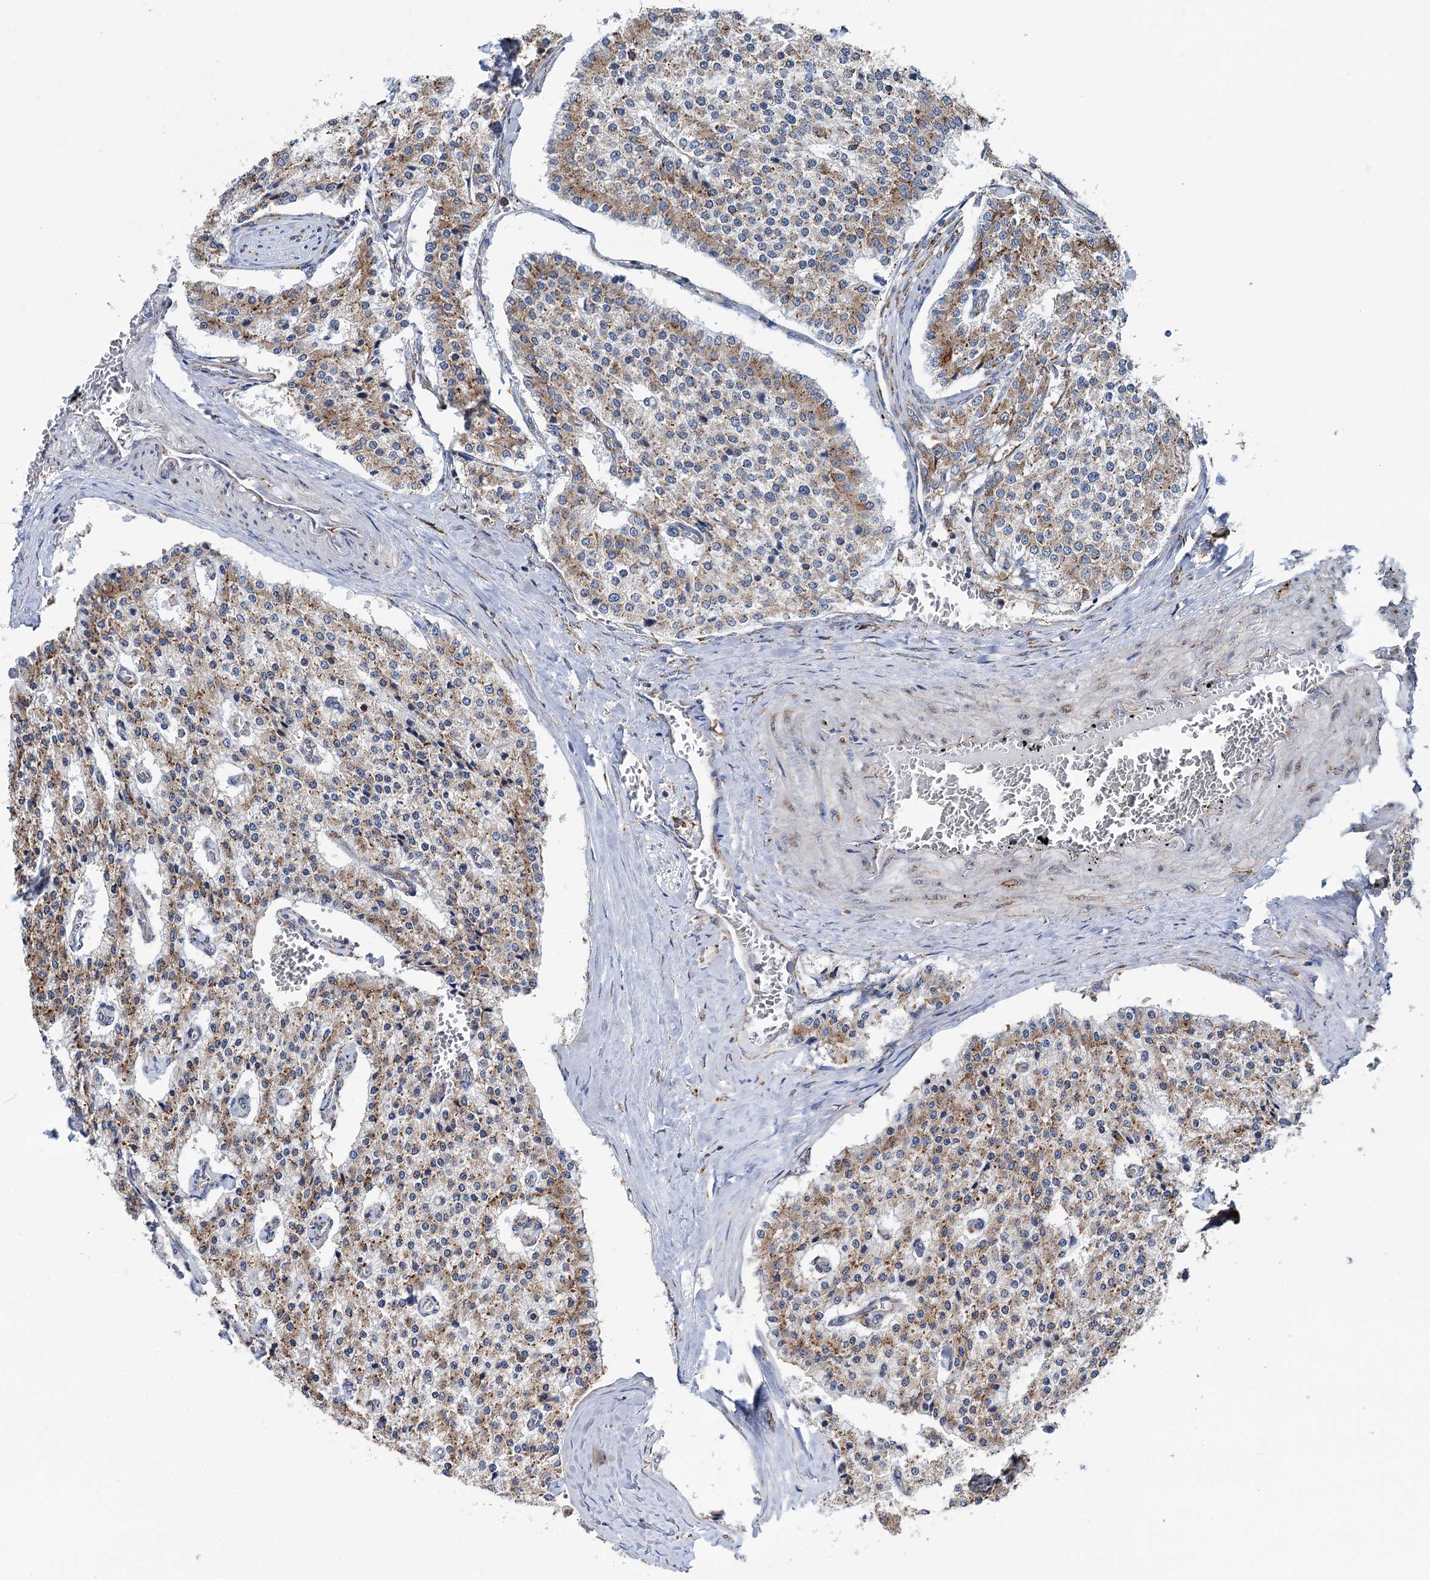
{"staining": {"intensity": "moderate", "quantity": ">75%", "location": "cytoplasmic/membranous"}, "tissue": "carcinoid", "cell_type": "Tumor cells", "image_type": "cancer", "snomed": [{"axis": "morphology", "description": "Carcinoid, malignant, NOS"}, {"axis": "topography", "description": "Colon"}], "caption": "This image displays IHC staining of human carcinoid, with medium moderate cytoplasmic/membranous positivity in about >75% of tumor cells.", "gene": "SHE", "patient": {"sex": "female", "age": 52}}